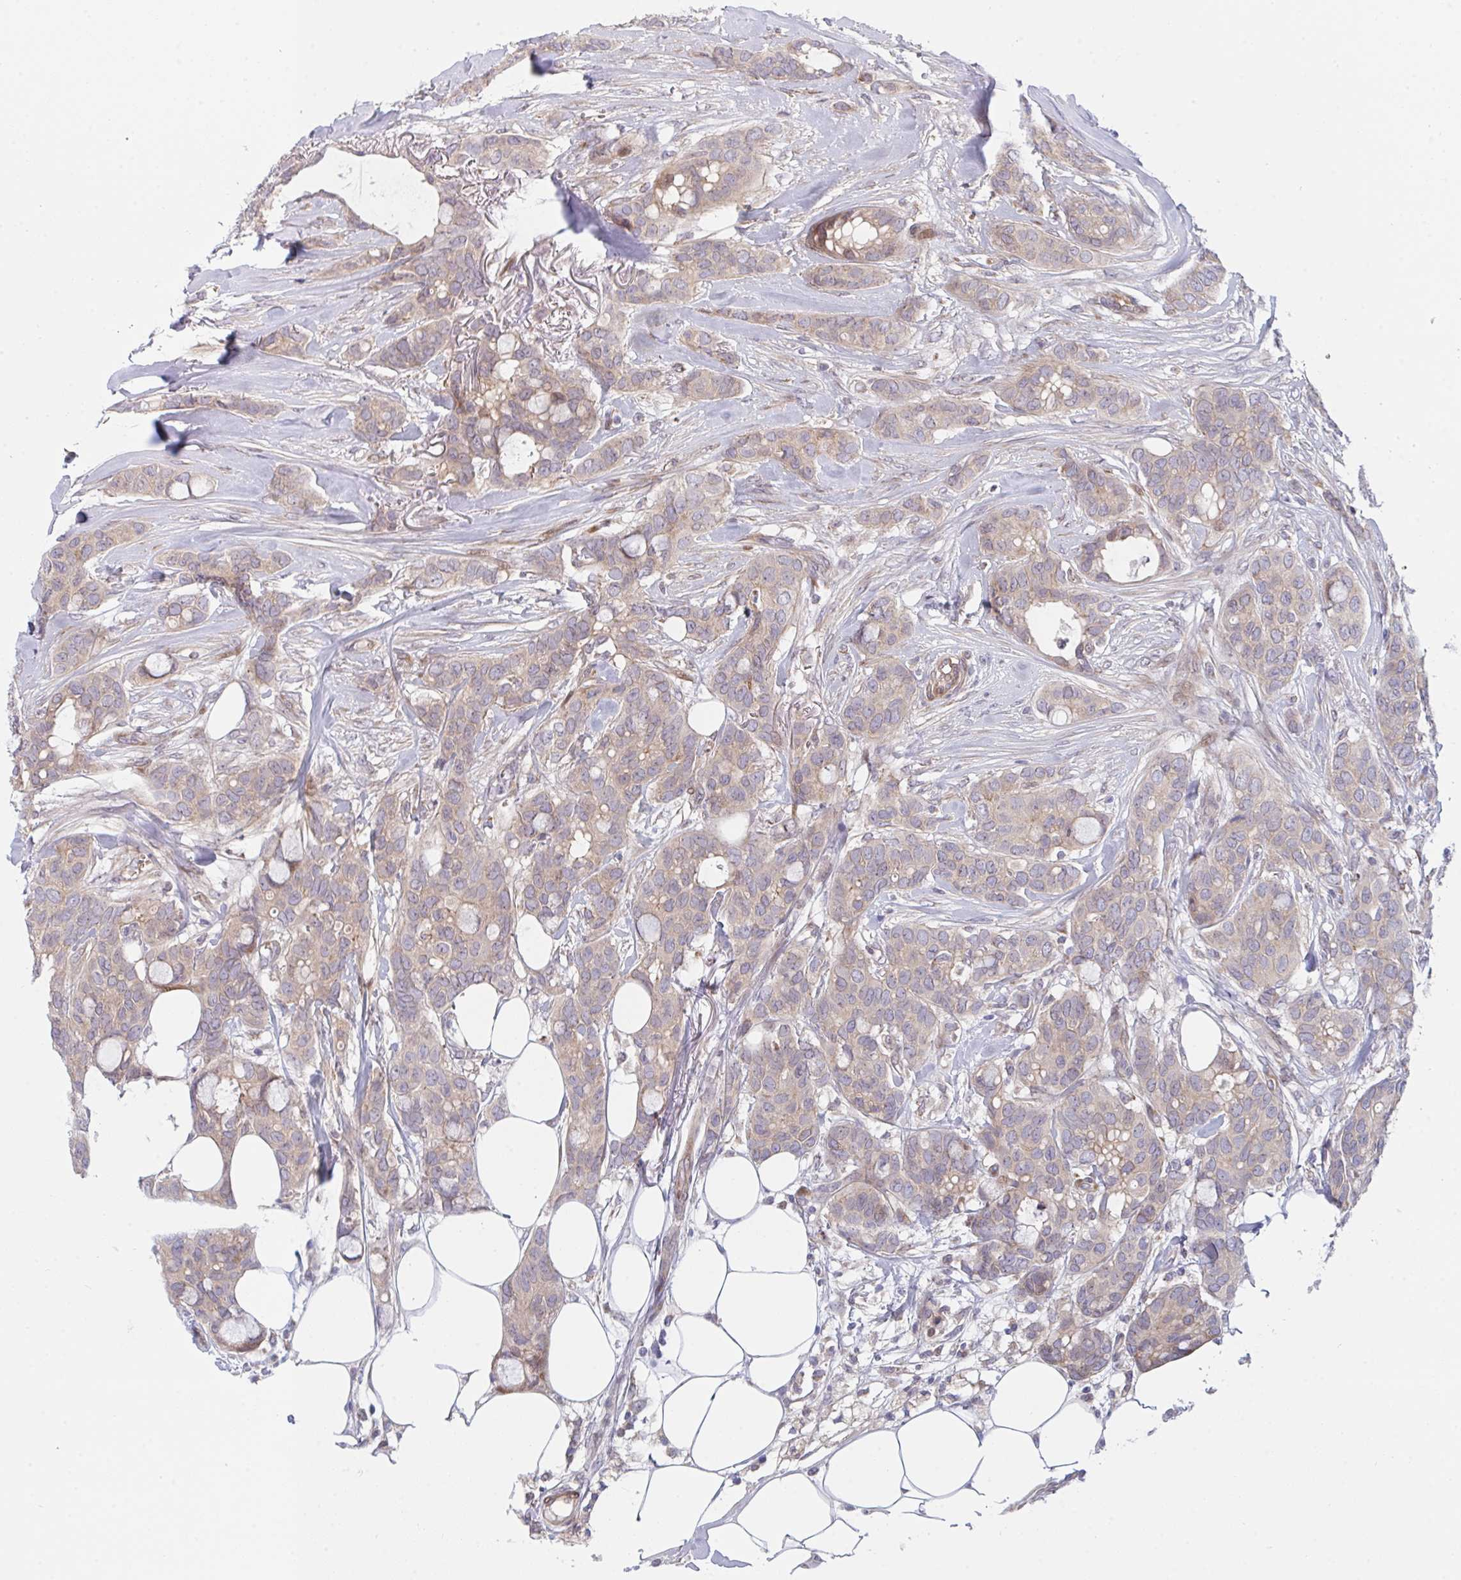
{"staining": {"intensity": "weak", "quantity": "25%-75%", "location": "cytoplasmic/membranous"}, "tissue": "breast cancer", "cell_type": "Tumor cells", "image_type": "cancer", "snomed": [{"axis": "morphology", "description": "Duct carcinoma"}, {"axis": "topography", "description": "Breast"}], "caption": "This is an image of immunohistochemistry staining of breast infiltrating ductal carcinoma, which shows weak expression in the cytoplasmic/membranous of tumor cells.", "gene": "TNFSF4", "patient": {"sex": "female", "age": 84}}